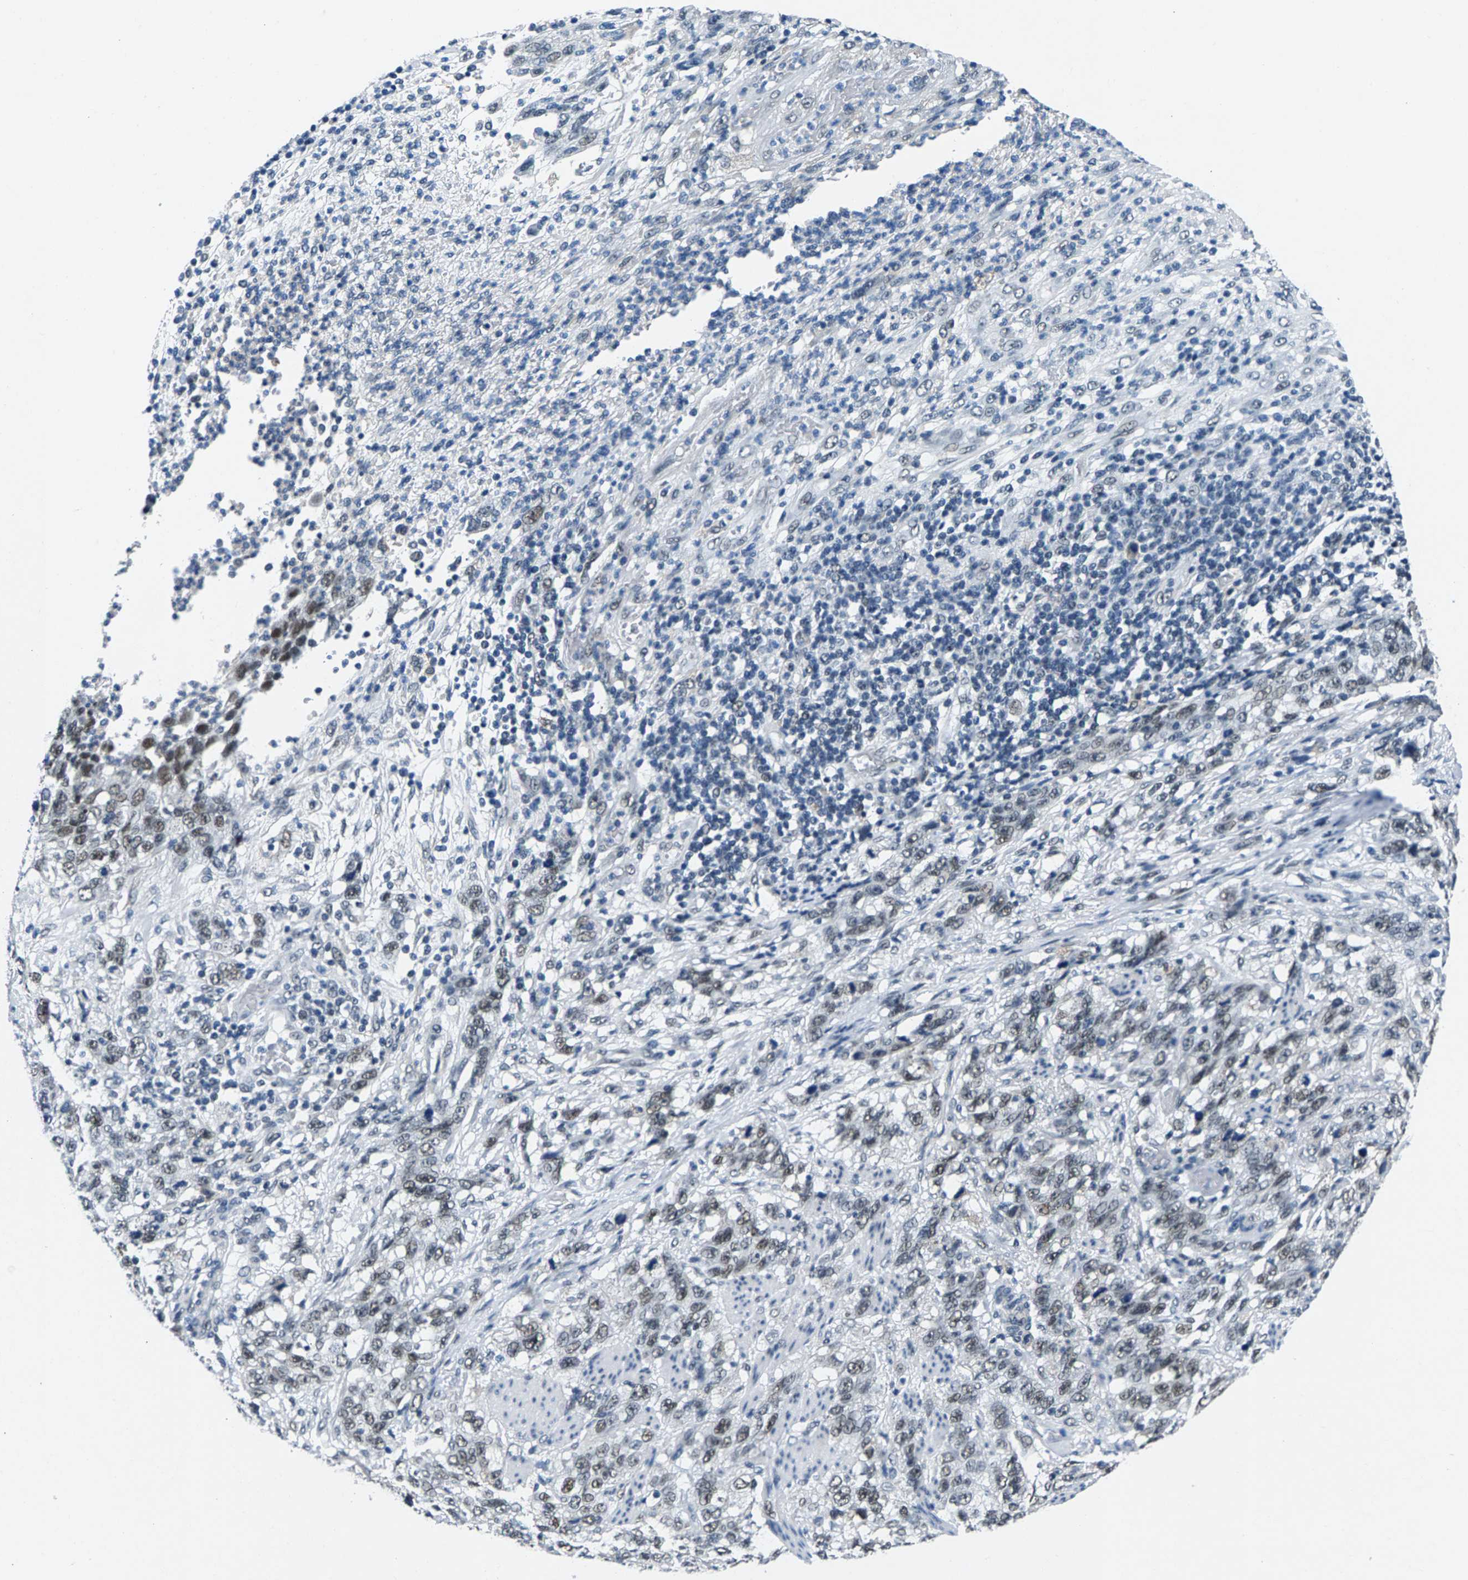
{"staining": {"intensity": "weak", "quantity": "25%-75%", "location": "nuclear"}, "tissue": "stomach cancer", "cell_type": "Tumor cells", "image_type": "cancer", "snomed": [{"axis": "morphology", "description": "Adenocarcinoma, NOS"}, {"axis": "topography", "description": "Stomach"}], "caption": "Protein staining by immunohistochemistry displays weak nuclear positivity in about 25%-75% of tumor cells in adenocarcinoma (stomach).", "gene": "ATF2", "patient": {"sex": "male", "age": 48}}